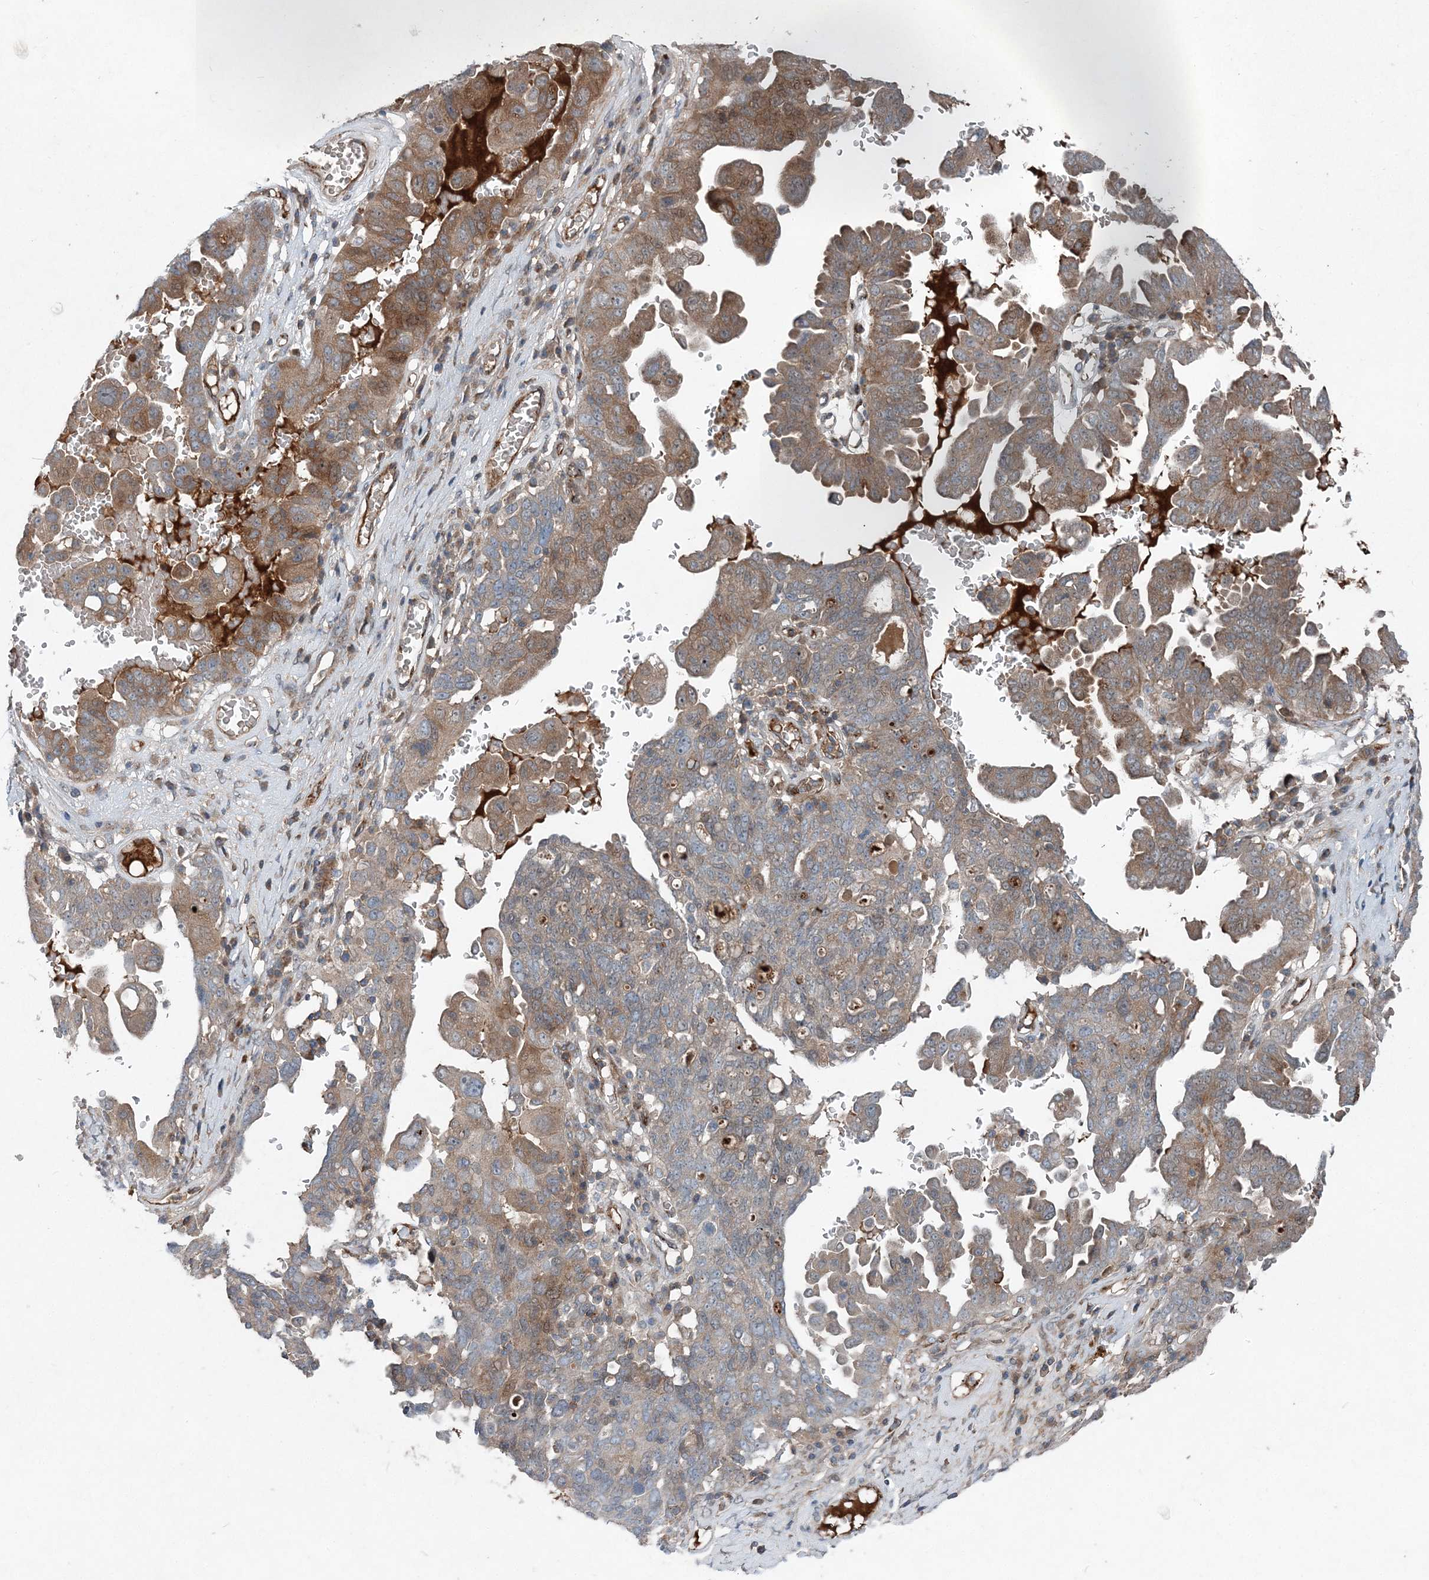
{"staining": {"intensity": "moderate", "quantity": "25%-75%", "location": "cytoplasmic/membranous,nuclear"}, "tissue": "ovarian cancer", "cell_type": "Tumor cells", "image_type": "cancer", "snomed": [{"axis": "morphology", "description": "Carcinoma, endometroid"}, {"axis": "topography", "description": "Ovary"}], "caption": "DAB immunohistochemical staining of ovarian endometroid carcinoma displays moderate cytoplasmic/membranous and nuclear protein staining in approximately 25%-75% of tumor cells.", "gene": "ABHD14B", "patient": {"sex": "female", "age": 62}}